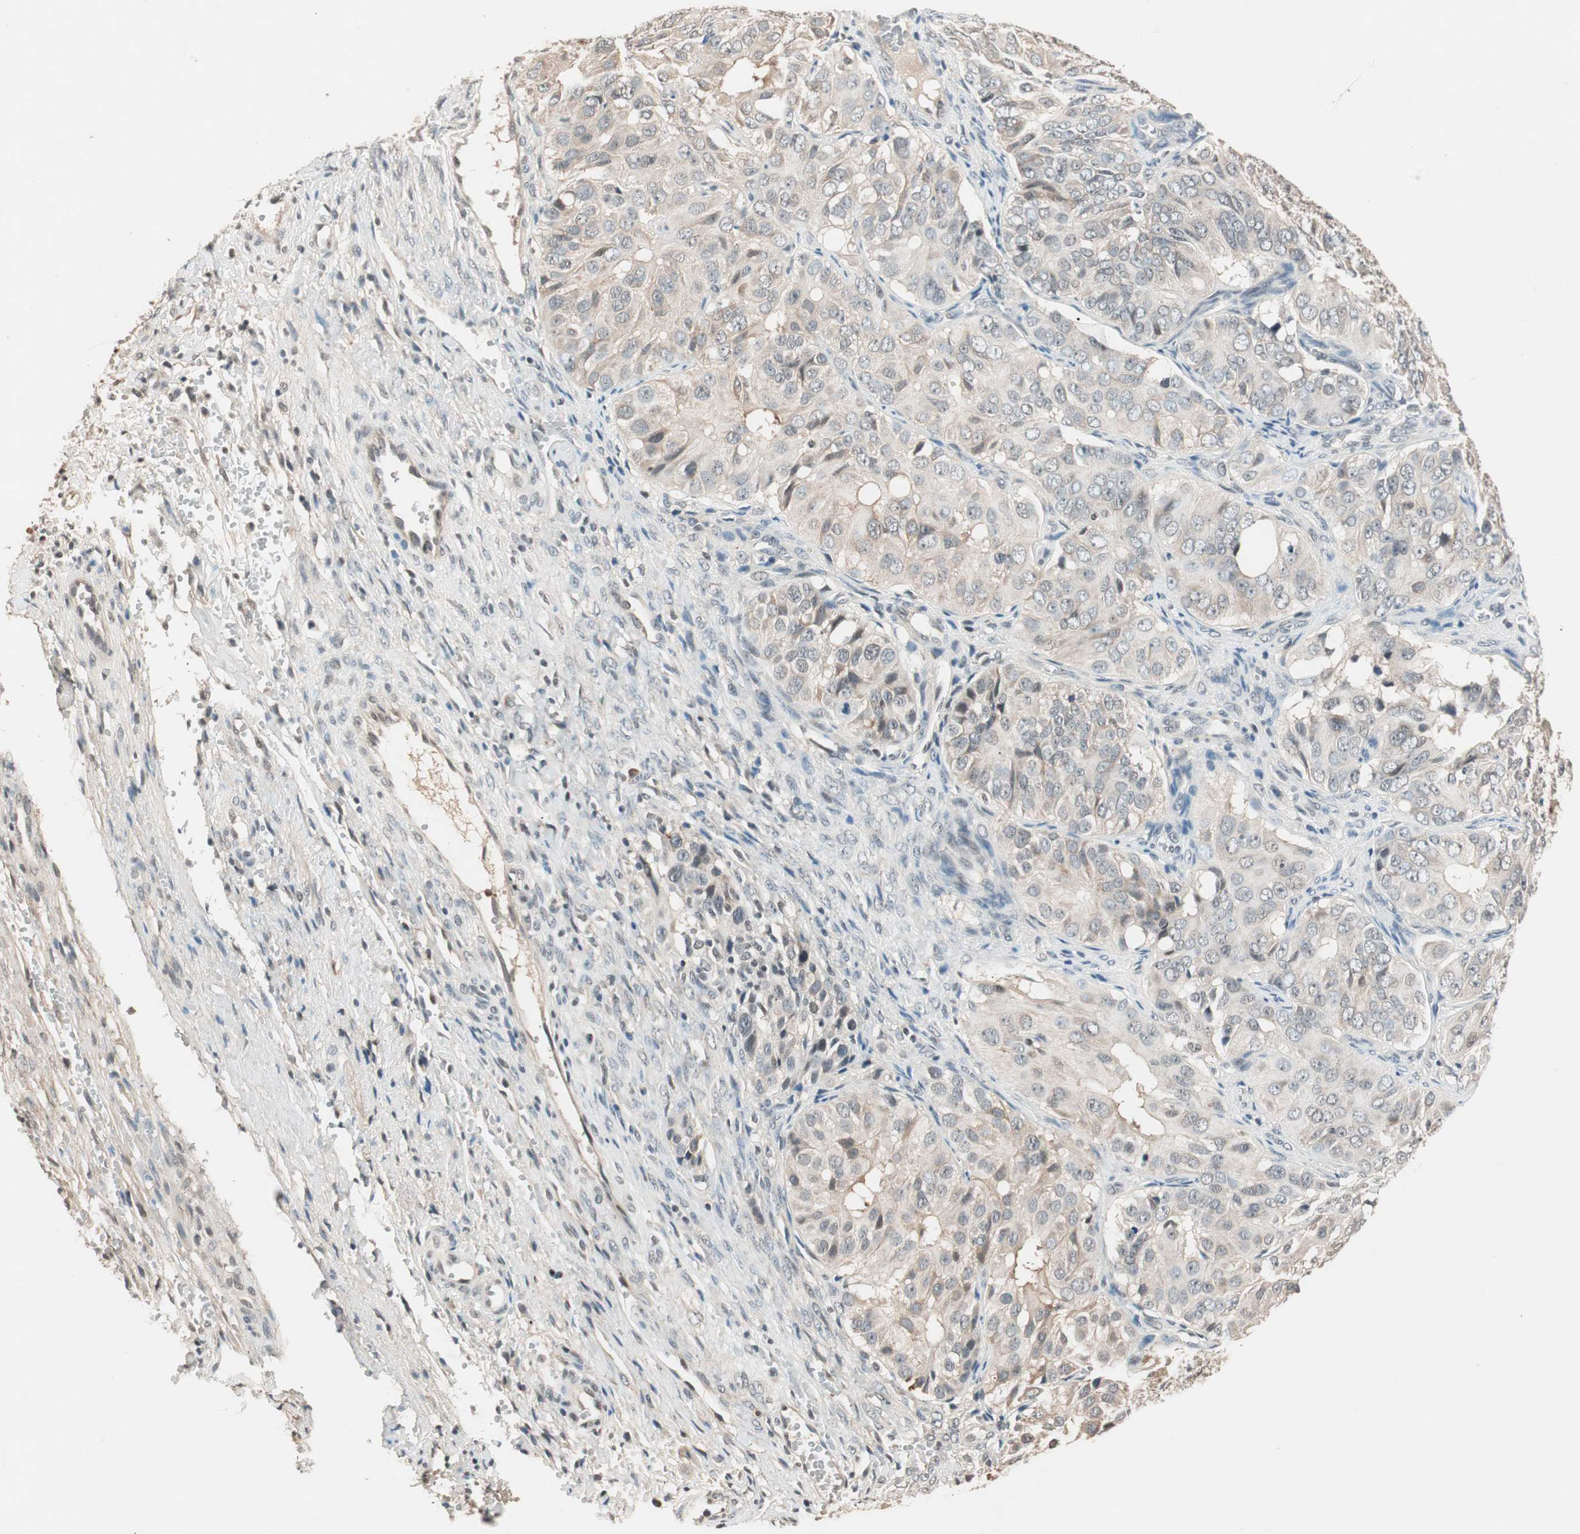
{"staining": {"intensity": "weak", "quantity": "25%-75%", "location": "cytoplasmic/membranous"}, "tissue": "ovarian cancer", "cell_type": "Tumor cells", "image_type": "cancer", "snomed": [{"axis": "morphology", "description": "Carcinoma, endometroid"}, {"axis": "topography", "description": "Ovary"}], "caption": "This photomicrograph demonstrates ovarian cancer stained with immunohistochemistry (IHC) to label a protein in brown. The cytoplasmic/membranous of tumor cells show weak positivity for the protein. Nuclei are counter-stained blue.", "gene": "NFRKB", "patient": {"sex": "female", "age": 51}}